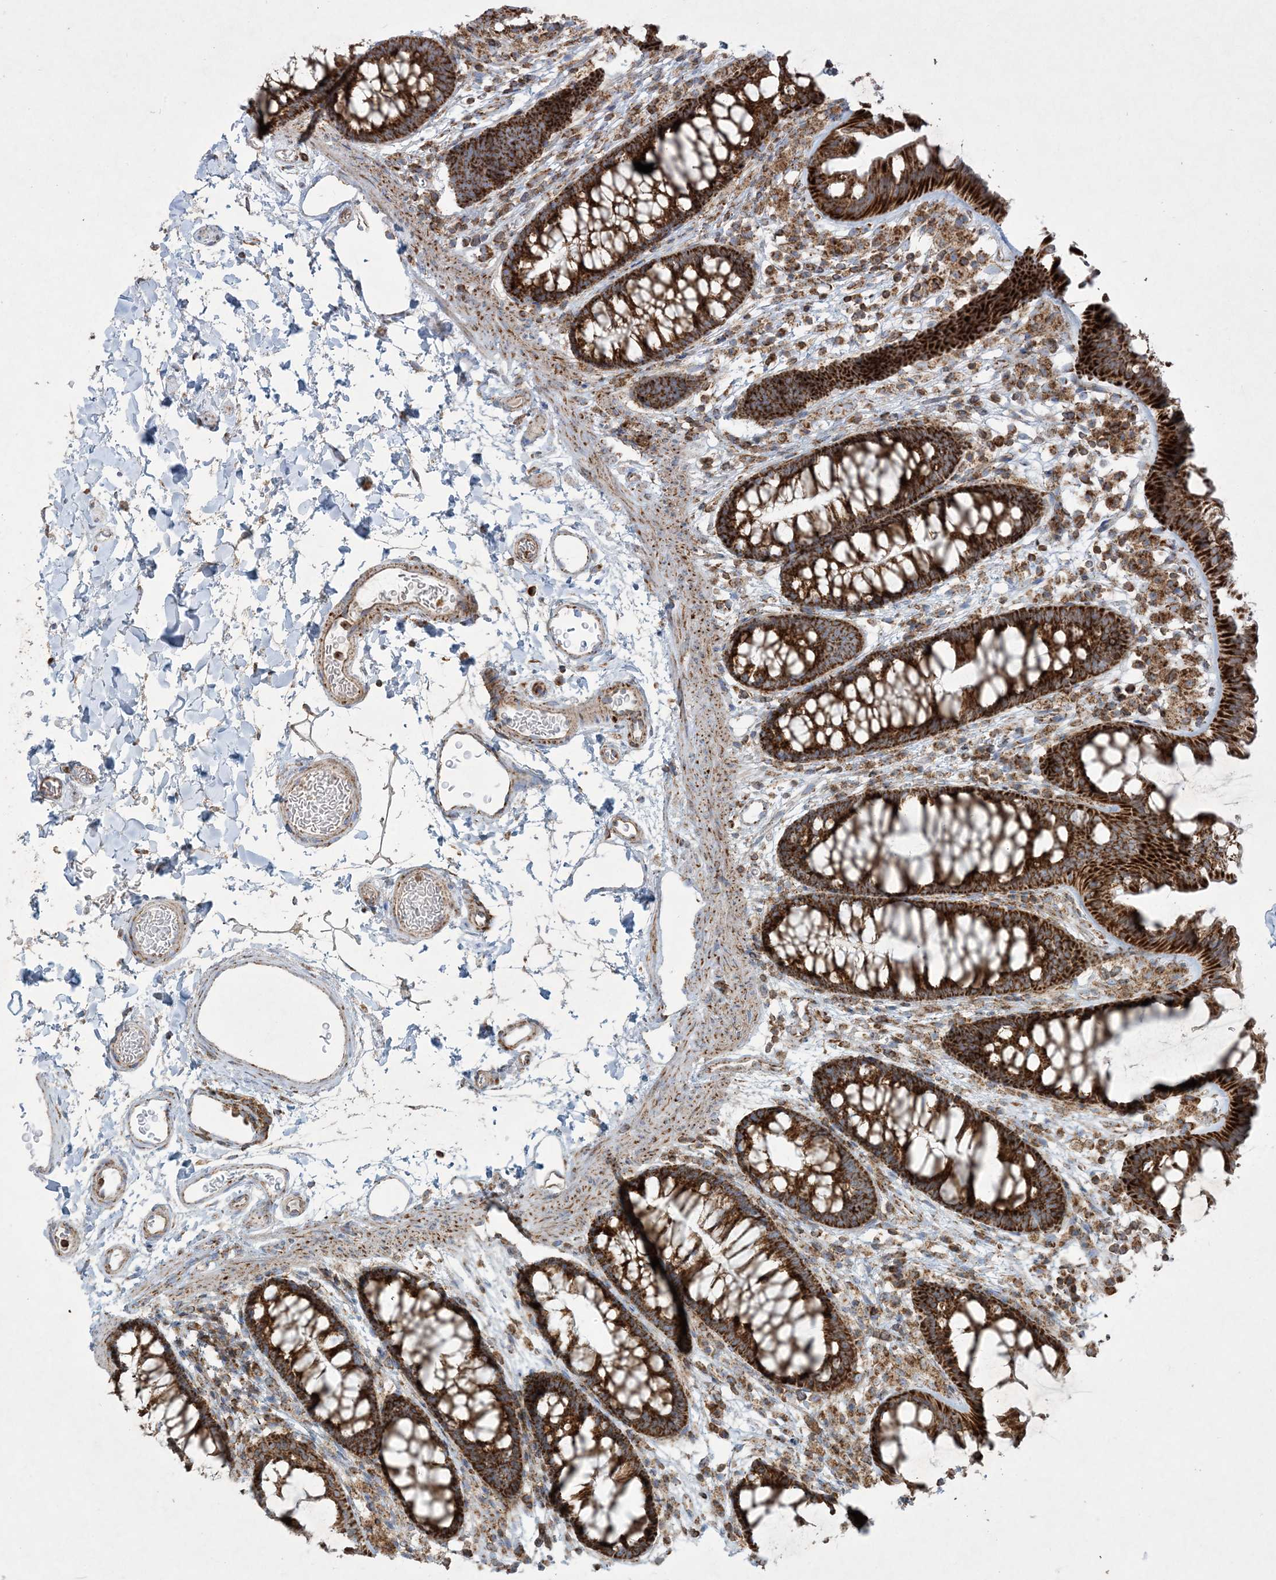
{"staining": {"intensity": "moderate", "quantity": ">75%", "location": "cytoplasmic/membranous"}, "tissue": "colon", "cell_type": "Endothelial cells", "image_type": "normal", "snomed": [{"axis": "morphology", "description": "Normal tissue, NOS"}, {"axis": "topography", "description": "Colon"}], "caption": "A brown stain labels moderate cytoplasmic/membranous staining of a protein in endothelial cells of unremarkable colon. (Brightfield microscopy of DAB IHC at high magnification).", "gene": "BEND4", "patient": {"sex": "female", "age": 62}}